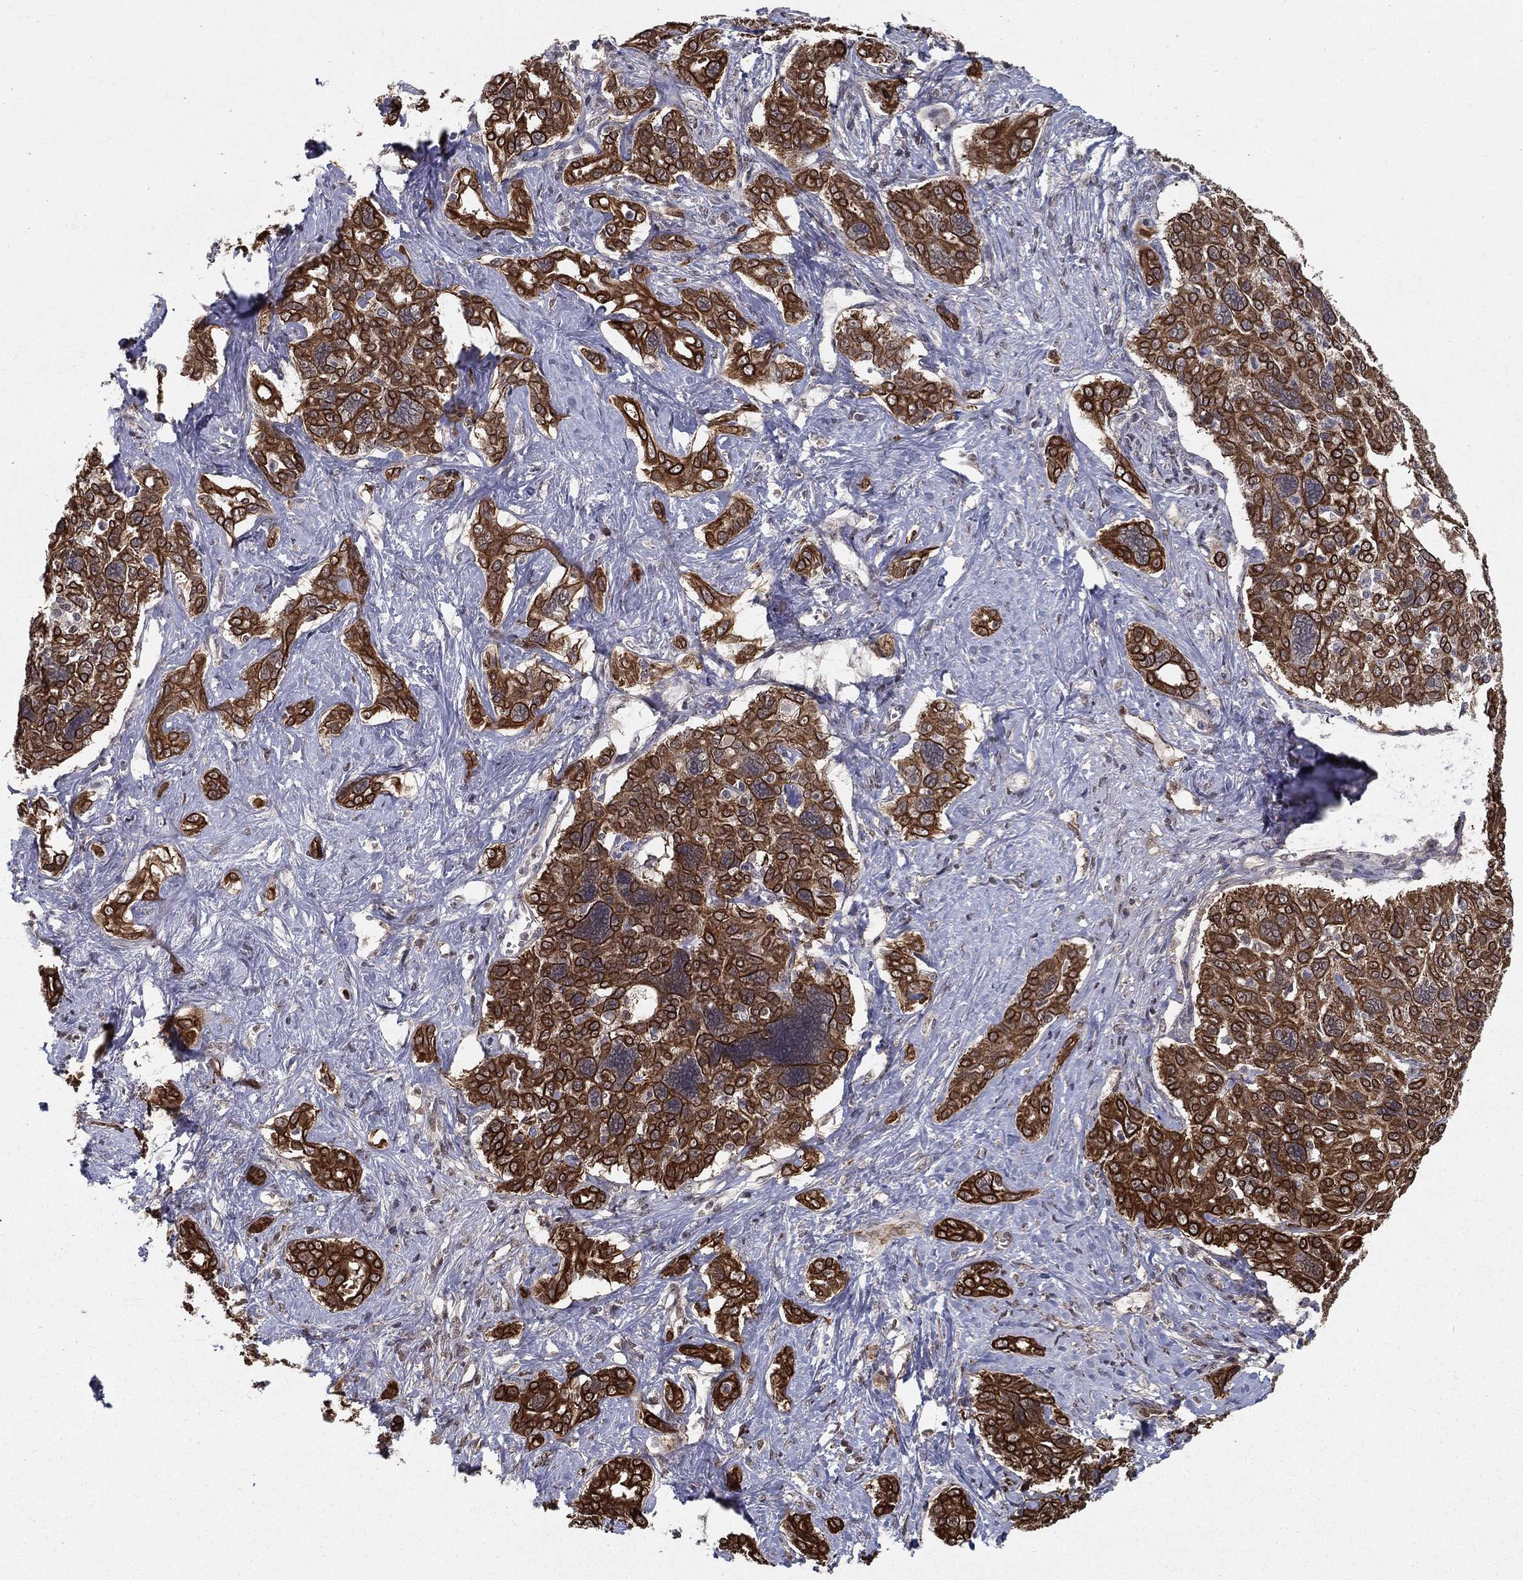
{"staining": {"intensity": "strong", "quantity": "25%-75%", "location": "cytoplasmic/membranous"}, "tissue": "liver cancer", "cell_type": "Tumor cells", "image_type": "cancer", "snomed": [{"axis": "morphology", "description": "Cholangiocarcinoma"}, {"axis": "topography", "description": "Liver"}], "caption": "Protein analysis of cholangiocarcinoma (liver) tissue demonstrates strong cytoplasmic/membranous staining in approximately 25%-75% of tumor cells.", "gene": "SLC6A6", "patient": {"sex": "female", "age": 47}}